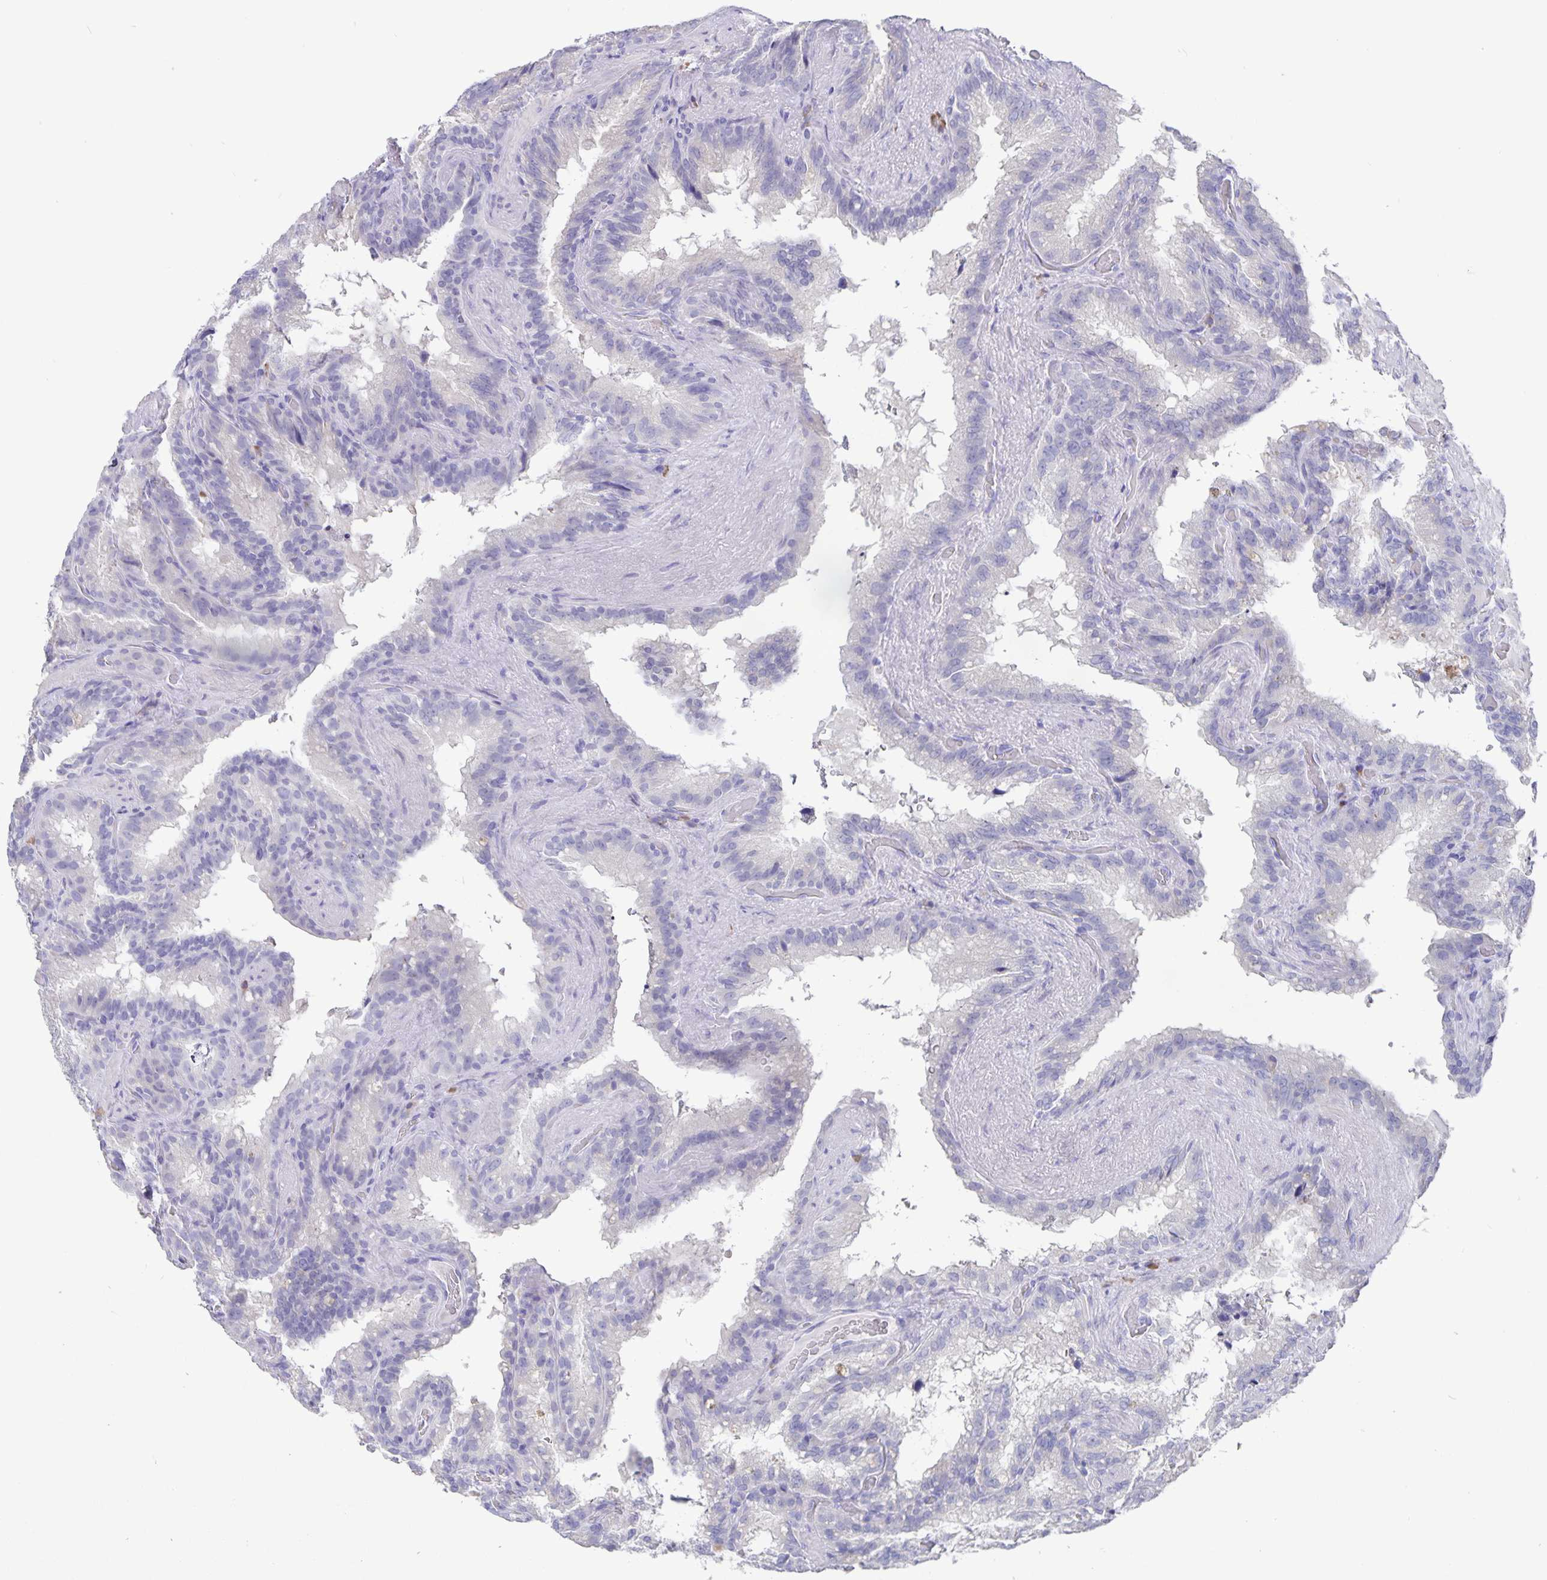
{"staining": {"intensity": "negative", "quantity": "none", "location": "none"}, "tissue": "seminal vesicle", "cell_type": "Glandular cells", "image_type": "normal", "snomed": [{"axis": "morphology", "description": "Normal tissue, NOS"}, {"axis": "topography", "description": "Seminal veicle"}], "caption": "This is an IHC histopathology image of normal human seminal vesicle. There is no positivity in glandular cells.", "gene": "ERMN", "patient": {"sex": "male", "age": 60}}